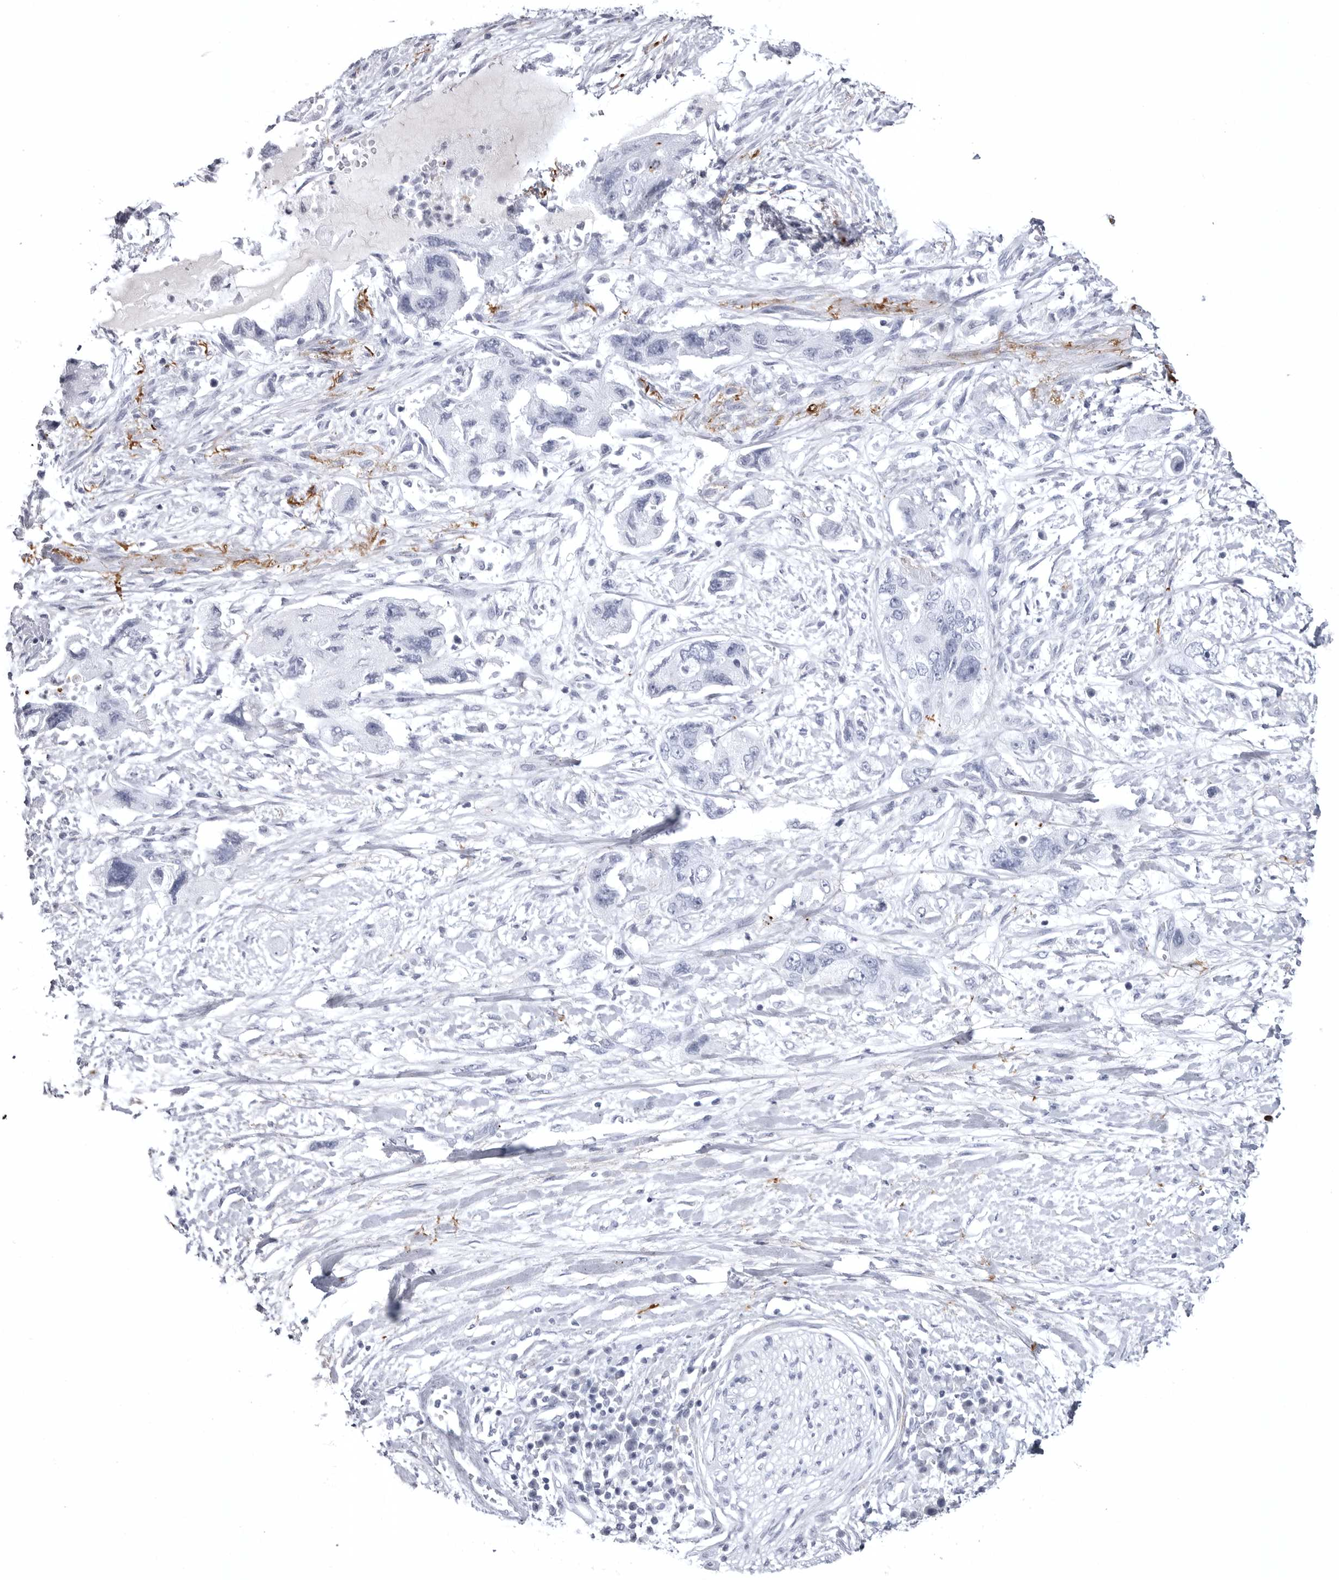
{"staining": {"intensity": "negative", "quantity": "none", "location": "none"}, "tissue": "pancreatic cancer", "cell_type": "Tumor cells", "image_type": "cancer", "snomed": [{"axis": "morphology", "description": "Adenocarcinoma, NOS"}, {"axis": "topography", "description": "Pancreas"}], "caption": "The immunohistochemistry micrograph has no significant staining in tumor cells of pancreatic cancer tissue.", "gene": "COL26A1", "patient": {"sex": "female", "age": 73}}